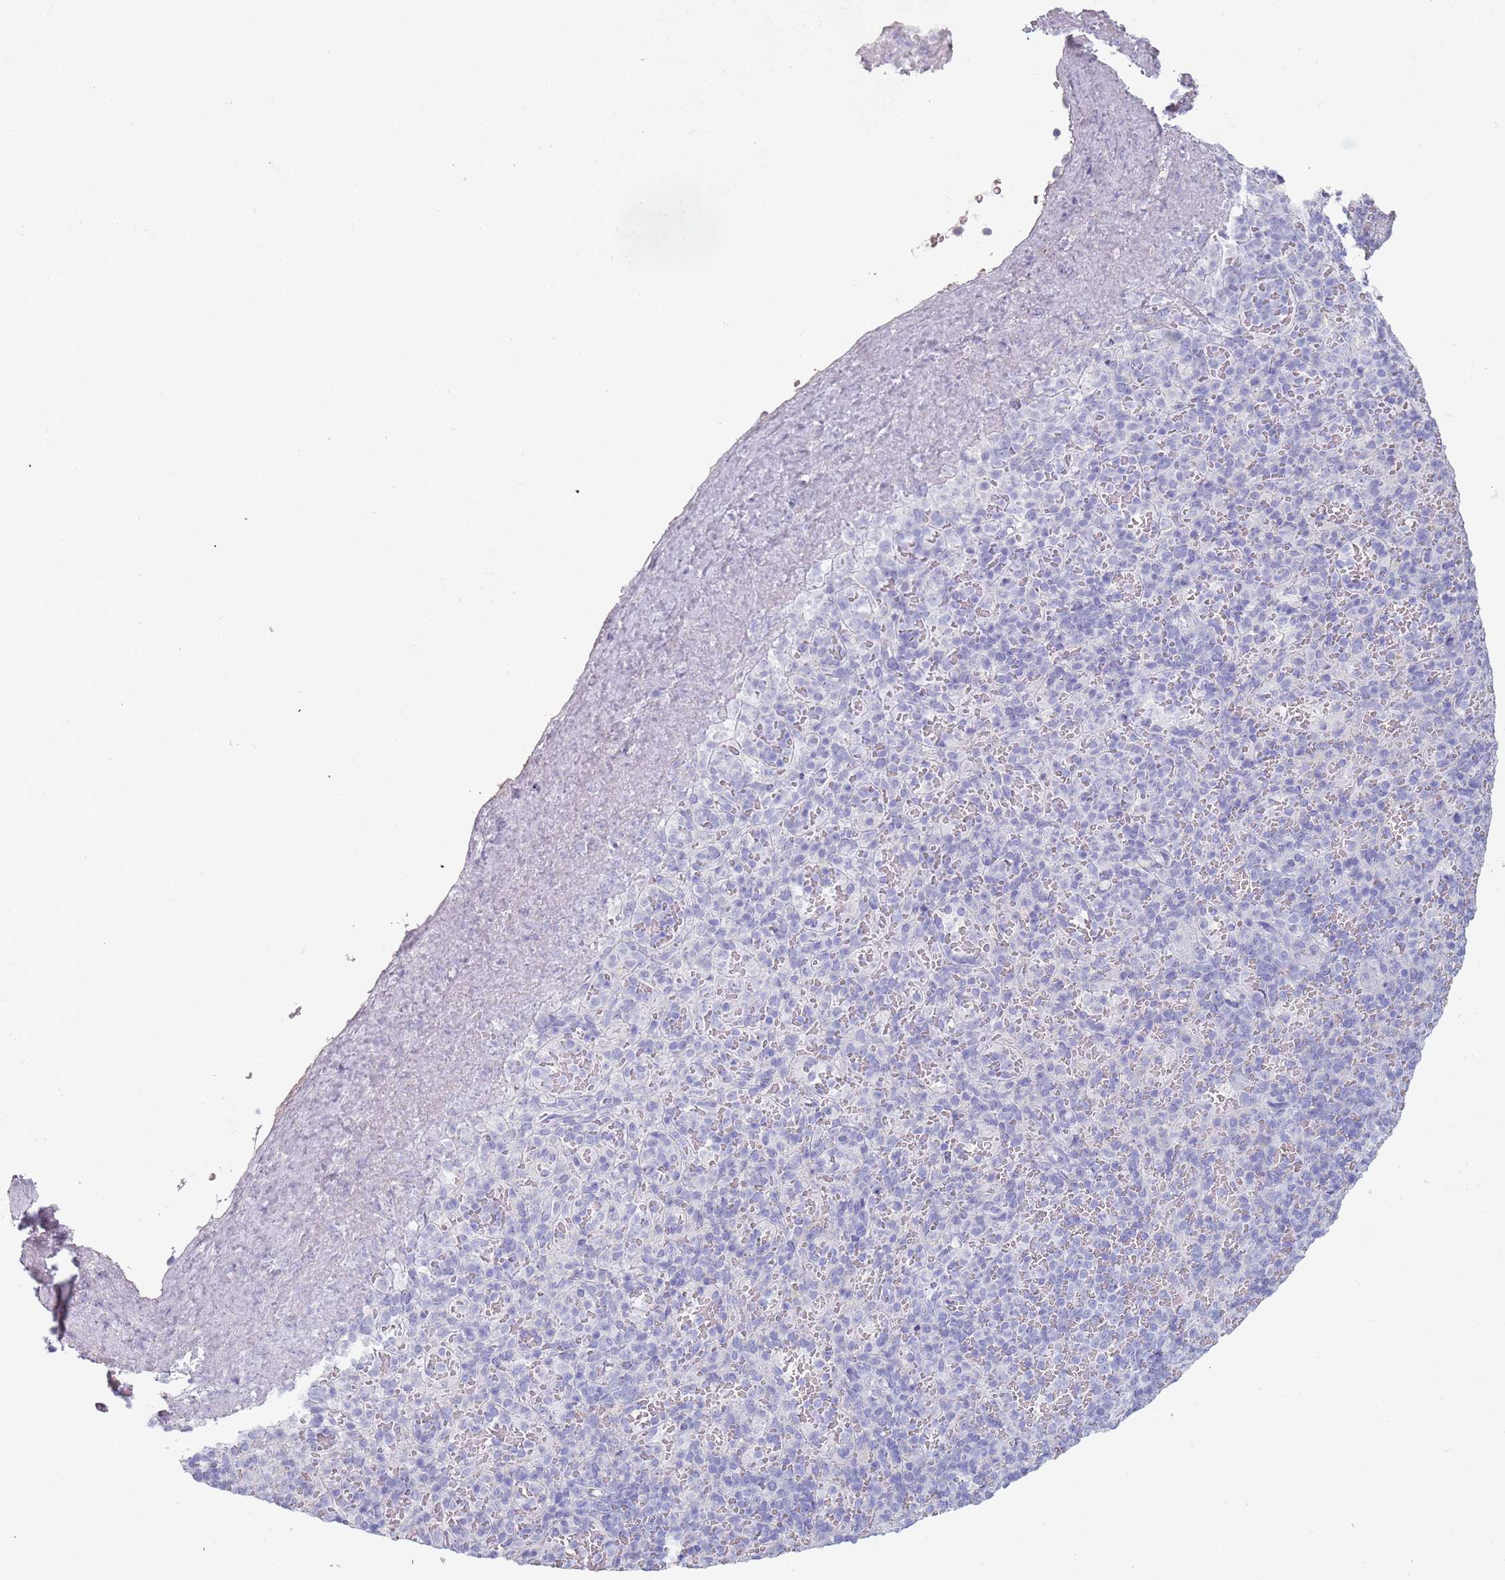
{"staining": {"intensity": "negative", "quantity": "none", "location": "none"}, "tissue": "spleen", "cell_type": "Cells in red pulp", "image_type": "normal", "snomed": [{"axis": "morphology", "description": "Normal tissue, NOS"}, {"axis": "topography", "description": "Spleen"}], "caption": "There is no significant staining in cells in red pulp of spleen. Nuclei are stained in blue.", "gene": "COLEC12", "patient": {"sex": "female", "age": 74}}